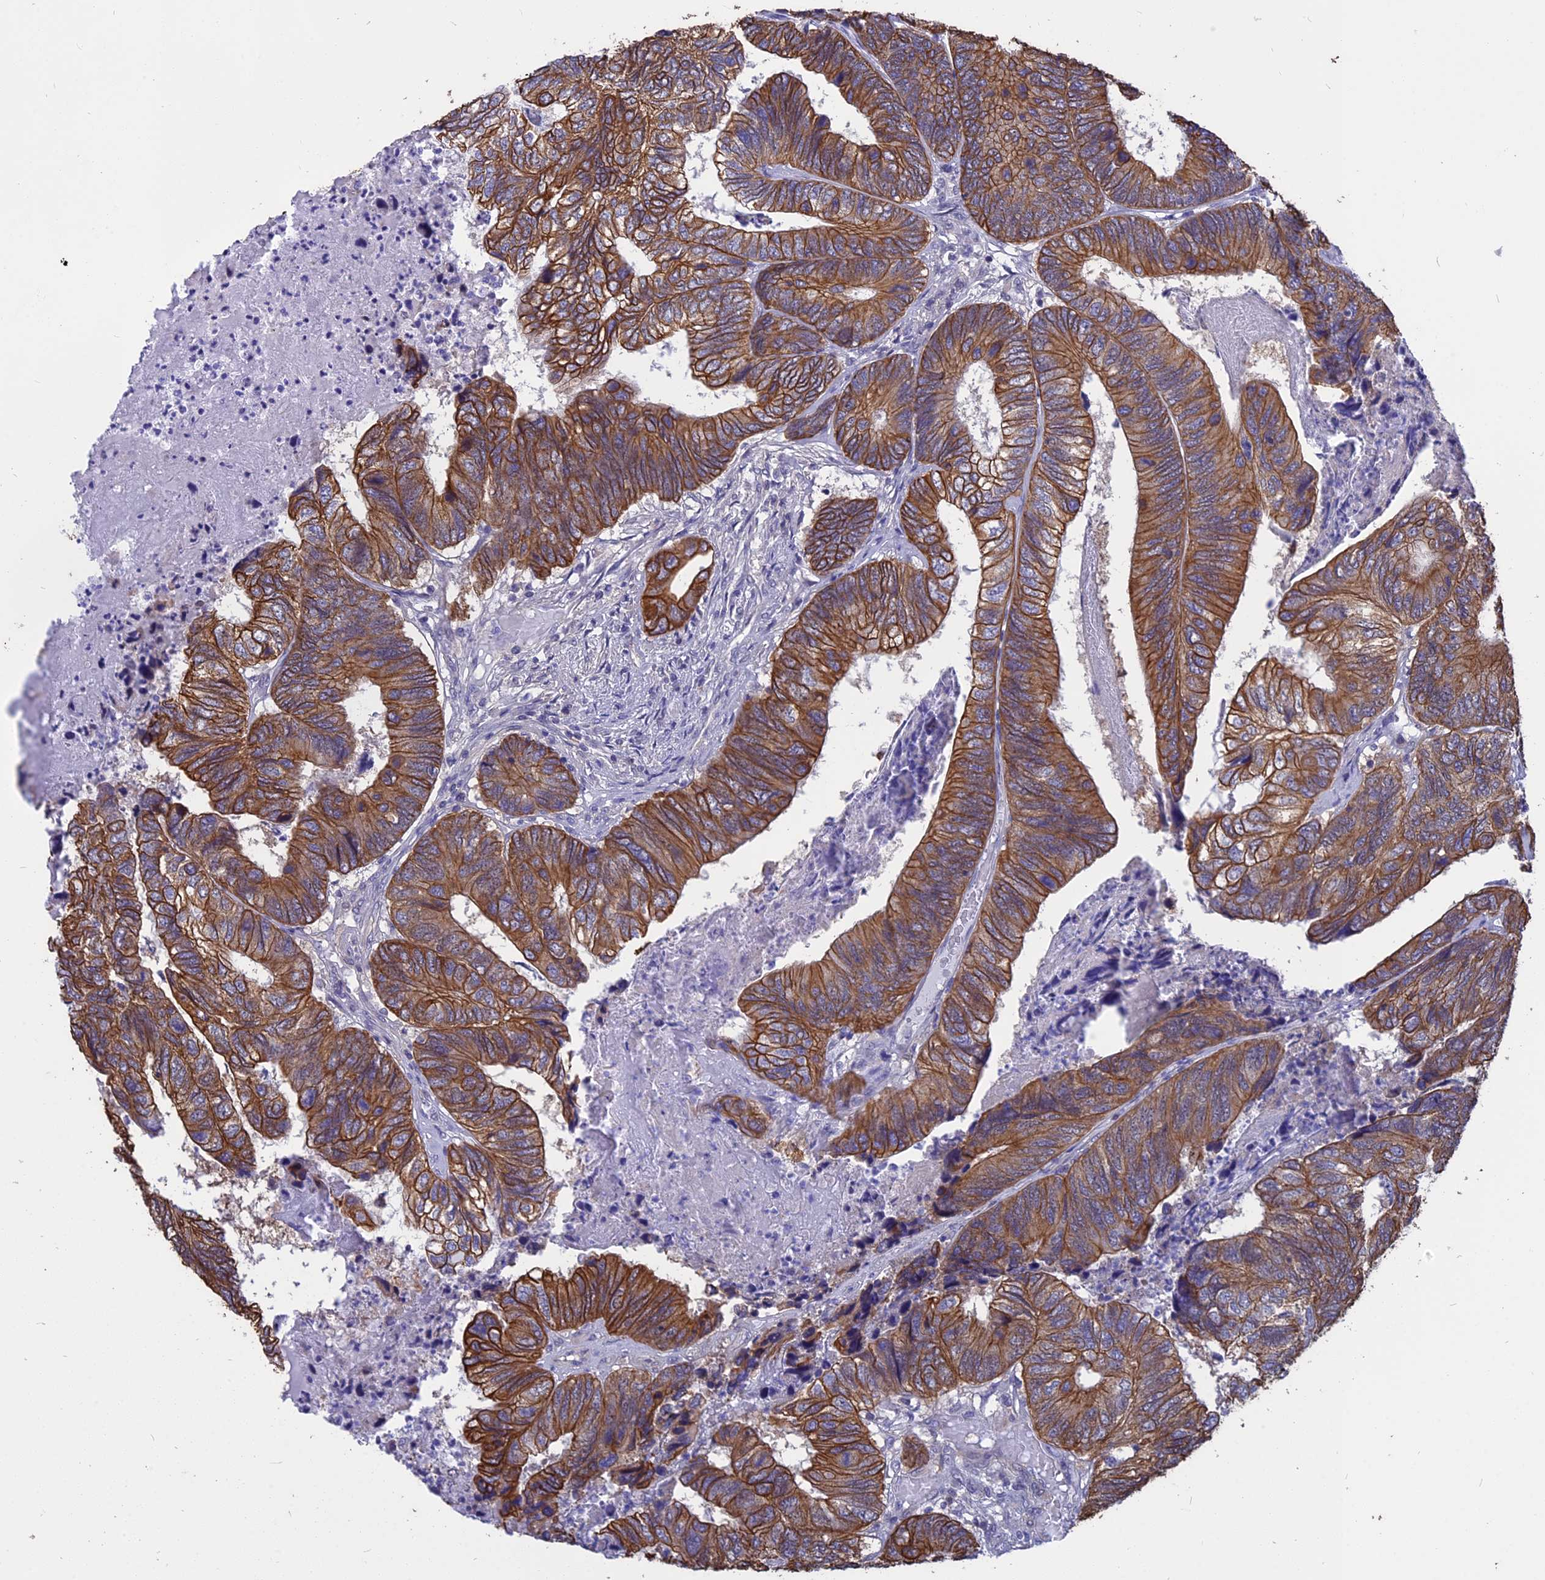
{"staining": {"intensity": "strong", "quantity": ">75%", "location": "cytoplasmic/membranous"}, "tissue": "colorectal cancer", "cell_type": "Tumor cells", "image_type": "cancer", "snomed": [{"axis": "morphology", "description": "Adenocarcinoma, NOS"}, {"axis": "topography", "description": "Colon"}], "caption": "Brown immunohistochemical staining in human adenocarcinoma (colorectal) reveals strong cytoplasmic/membranous expression in about >75% of tumor cells.", "gene": "STUB1", "patient": {"sex": "female", "age": 67}}